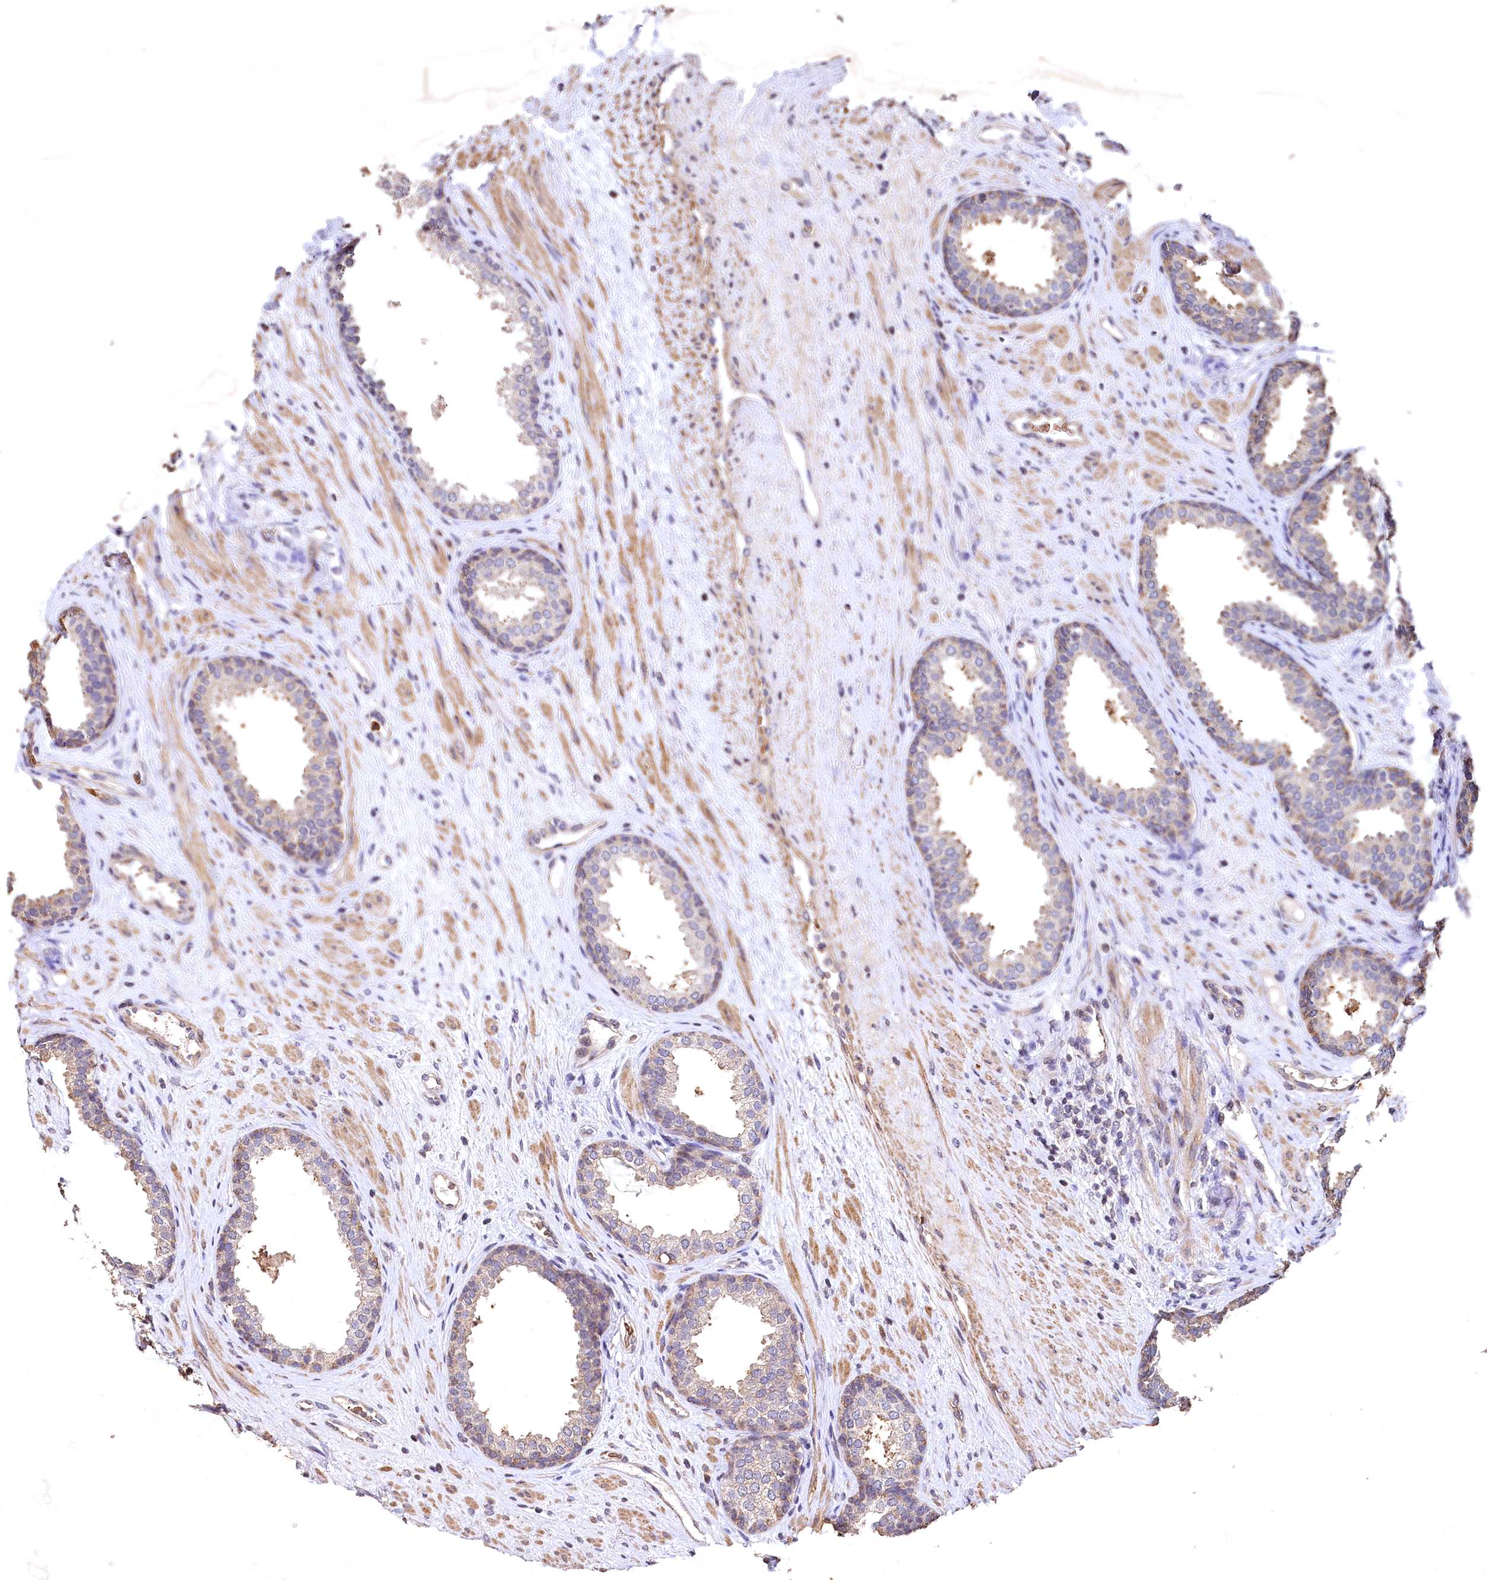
{"staining": {"intensity": "weak", "quantity": "<25%", "location": "cytoplasmic/membranous"}, "tissue": "prostate", "cell_type": "Glandular cells", "image_type": "normal", "snomed": [{"axis": "morphology", "description": "Normal tissue, NOS"}, {"axis": "topography", "description": "Prostate"}], "caption": "The micrograph exhibits no staining of glandular cells in unremarkable prostate. (Brightfield microscopy of DAB (3,3'-diaminobenzidine) immunohistochemistry (IHC) at high magnification).", "gene": "SPTA1", "patient": {"sex": "male", "age": 76}}